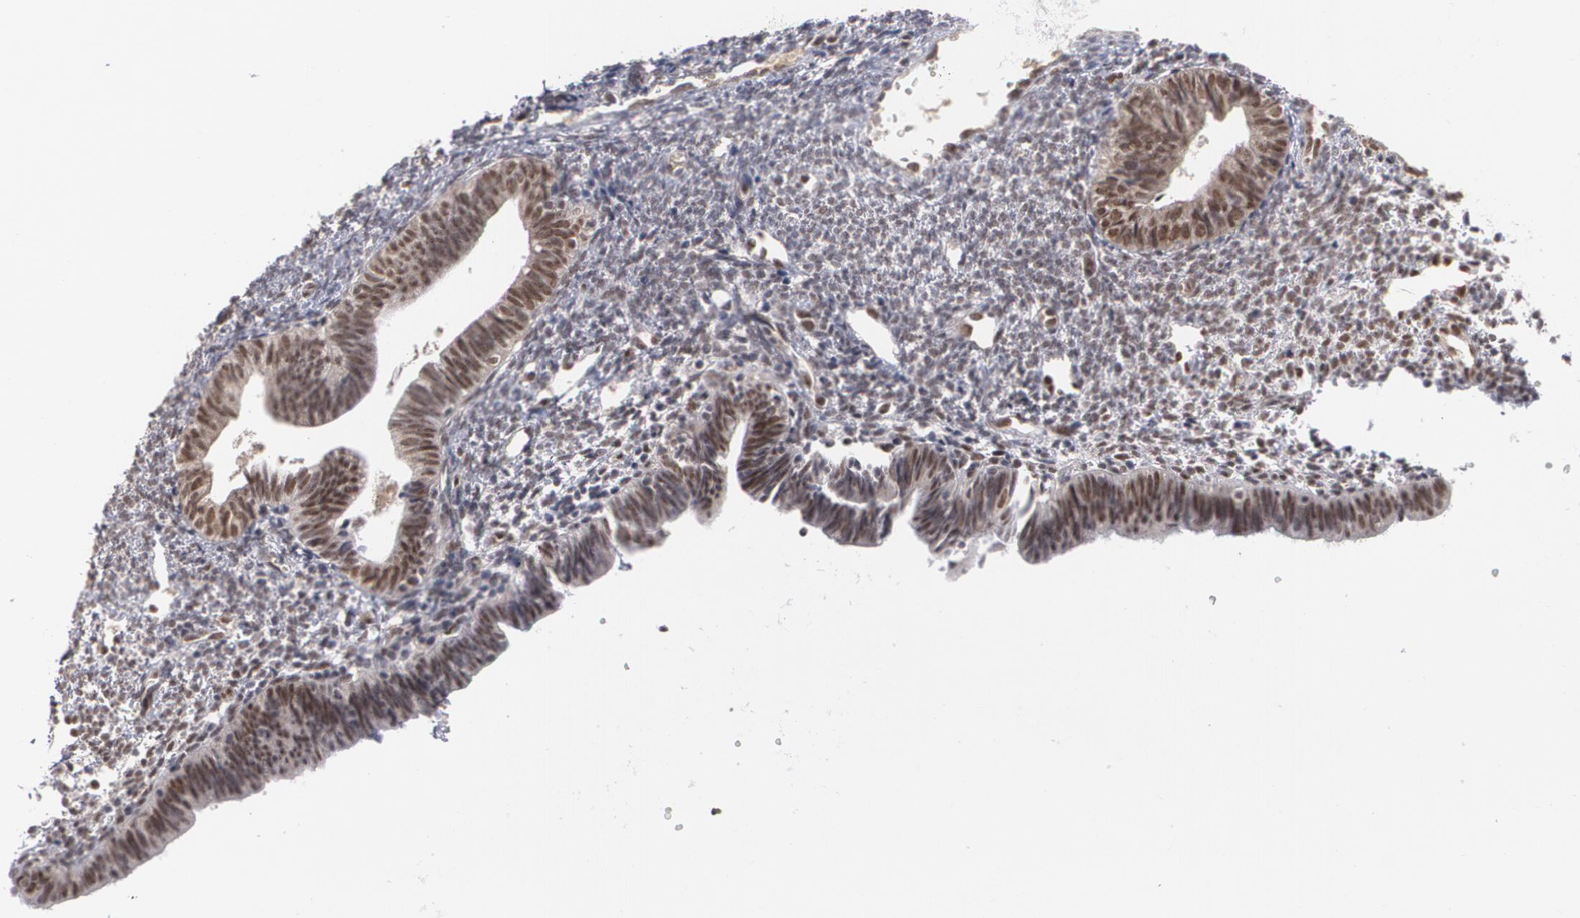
{"staining": {"intensity": "weak", "quantity": "25%-75%", "location": "nuclear"}, "tissue": "endometrium", "cell_type": "Cells in endometrial stroma", "image_type": "normal", "snomed": [{"axis": "morphology", "description": "Normal tissue, NOS"}, {"axis": "topography", "description": "Endometrium"}], "caption": "A photomicrograph showing weak nuclear positivity in about 25%-75% of cells in endometrial stroma in benign endometrium, as visualized by brown immunohistochemical staining.", "gene": "INTS6L", "patient": {"sex": "female", "age": 61}}